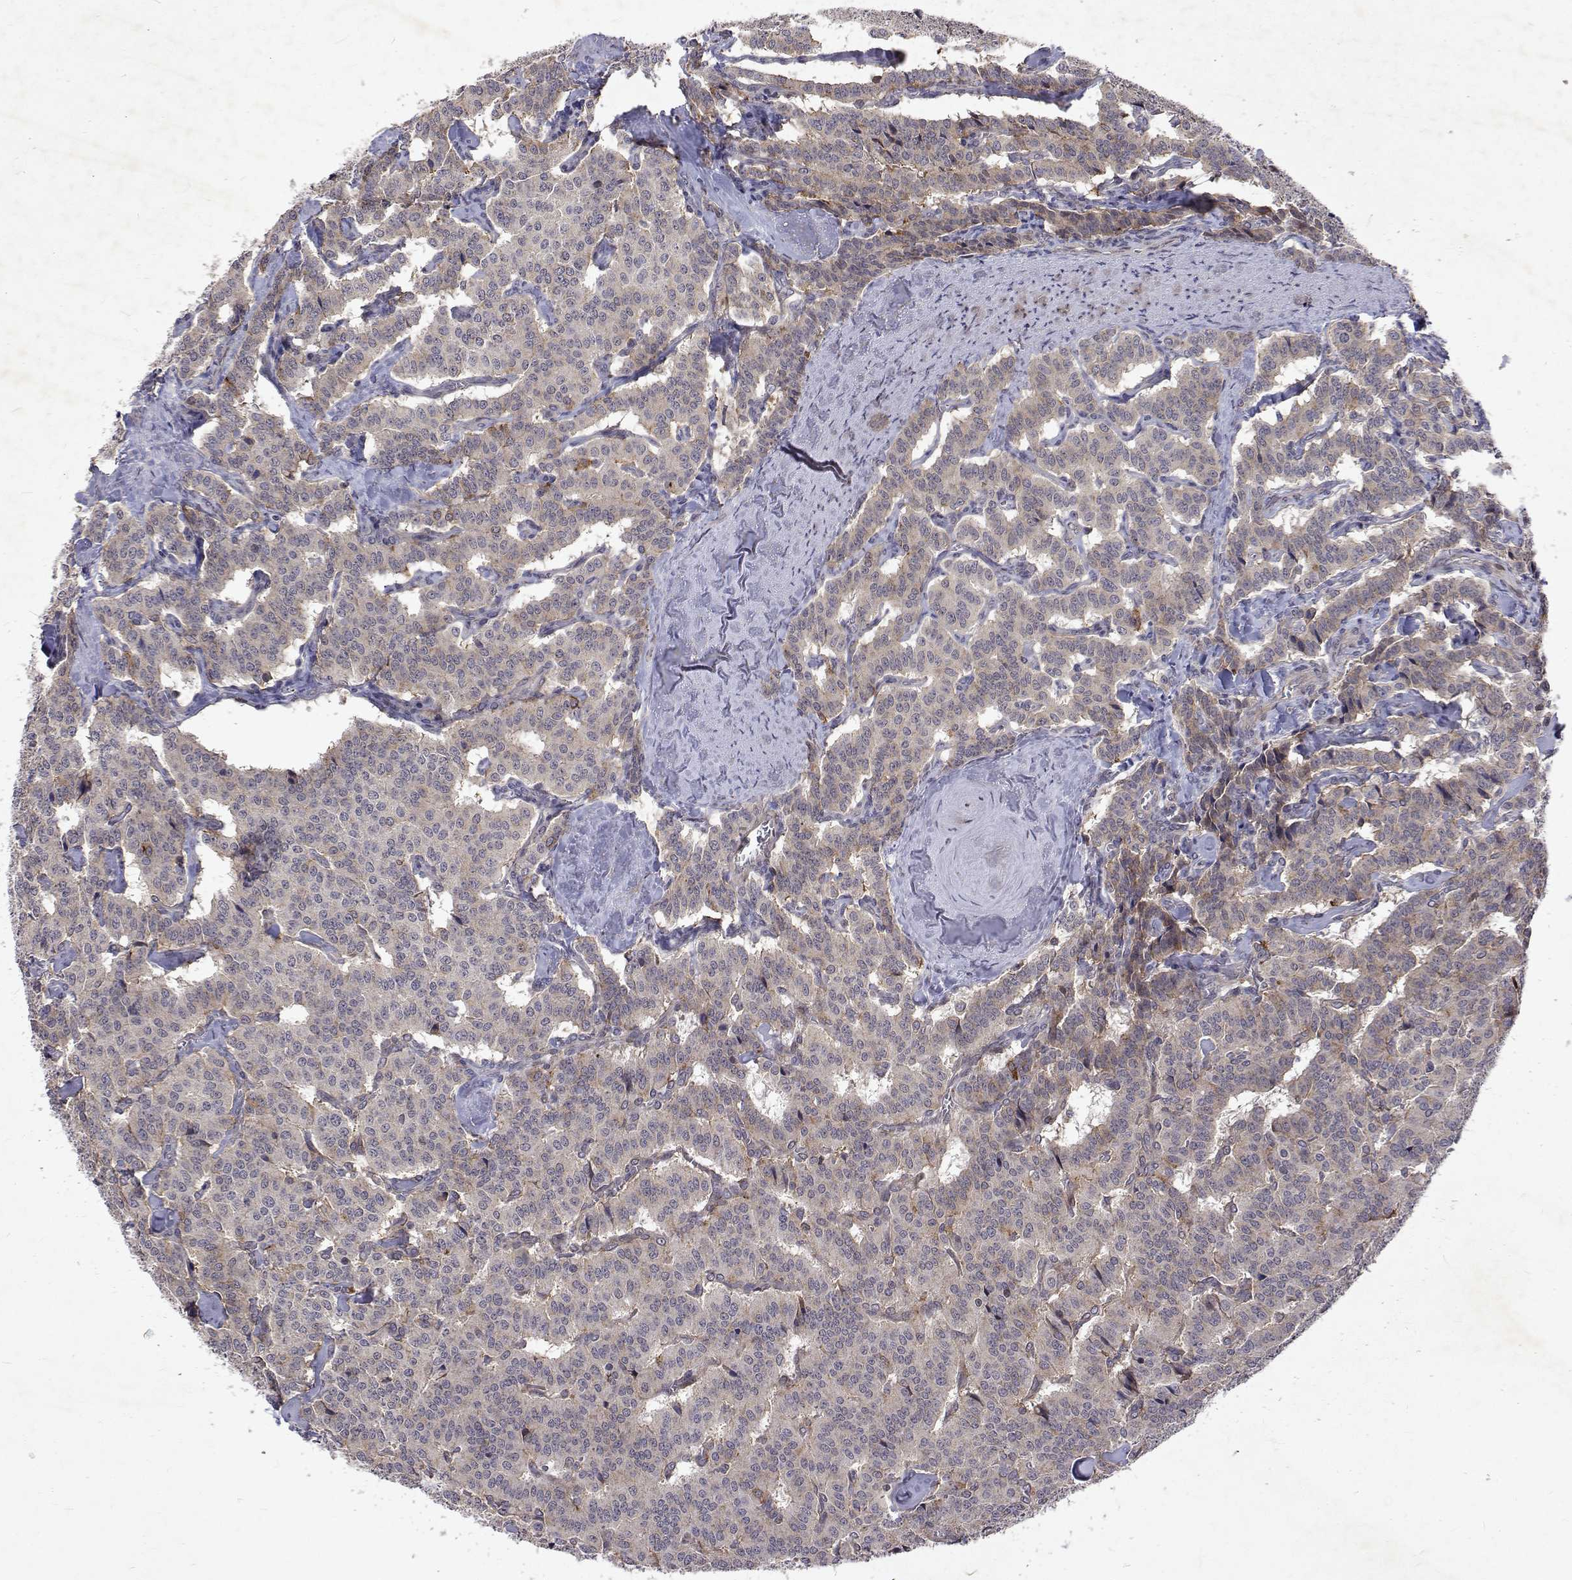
{"staining": {"intensity": "weak", "quantity": "<25%", "location": "cytoplasmic/membranous"}, "tissue": "carcinoid", "cell_type": "Tumor cells", "image_type": "cancer", "snomed": [{"axis": "morphology", "description": "Carcinoid, malignant, NOS"}, {"axis": "topography", "description": "Lung"}], "caption": "Tumor cells are negative for brown protein staining in carcinoid (malignant).", "gene": "ALKBH8", "patient": {"sex": "female", "age": 46}}